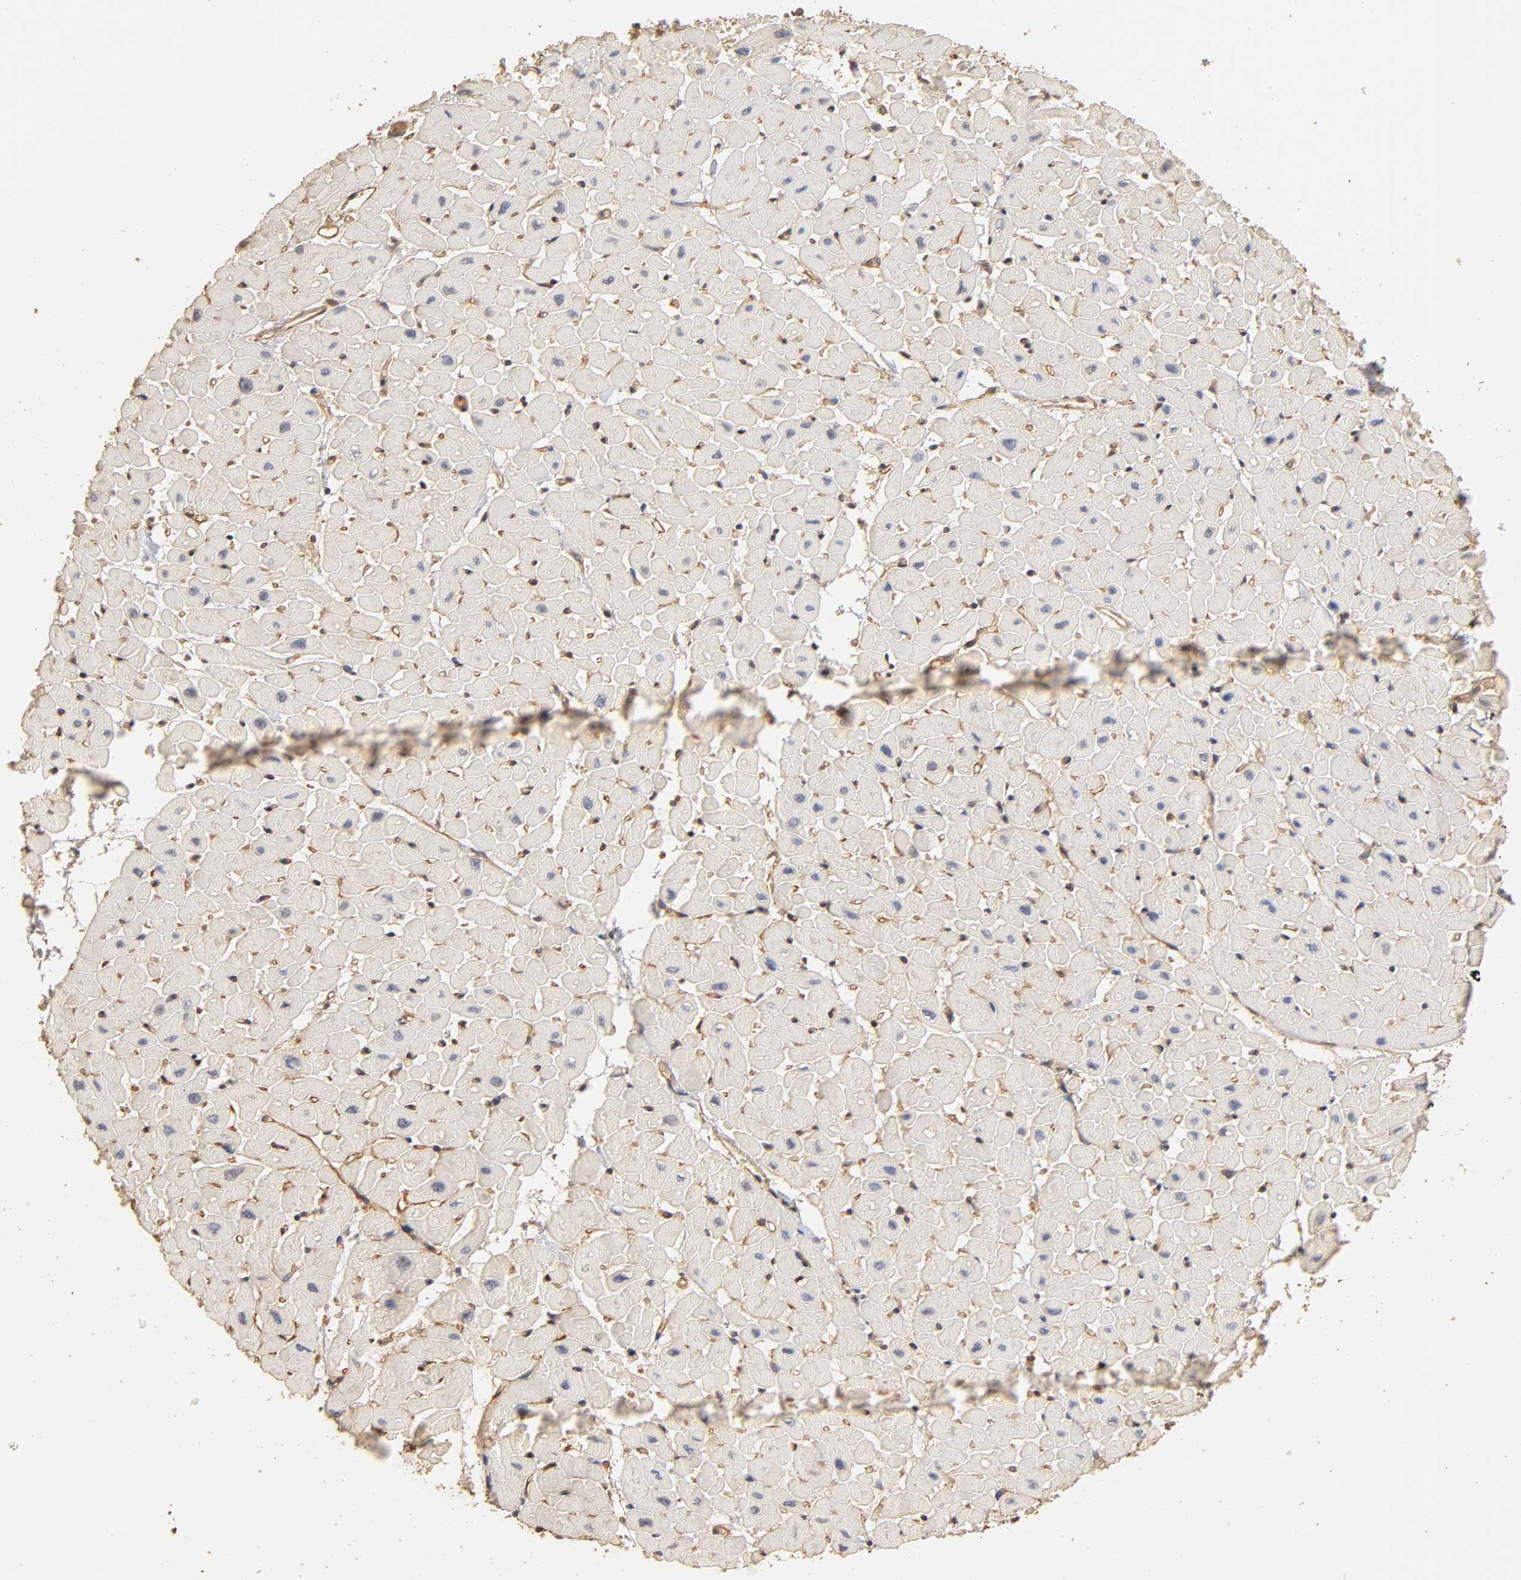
{"staining": {"intensity": "weak", "quantity": ">75%", "location": "cytoplasmic/membranous"}, "tissue": "heart muscle", "cell_type": "Cardiomyocytes", "image_type": "normal", "snomed": [{"axis": "morphology", "description": "Normal tissue, NOS"}, {"axis": "topography", "description": "Heart"}], "caption": "A high-resolution histopathology image shows immunohistochemistry staining of normal heart muscle, which shows weak cytoplasmic/membranous staining in approximately >75% of cardiomyocytes. (DAB (3,3'-diaminobenzidine) IHC with brightfield microscopy, high magnification).", "gene": "VSIG4", "patient": {"sex": "male", "age": 45}}